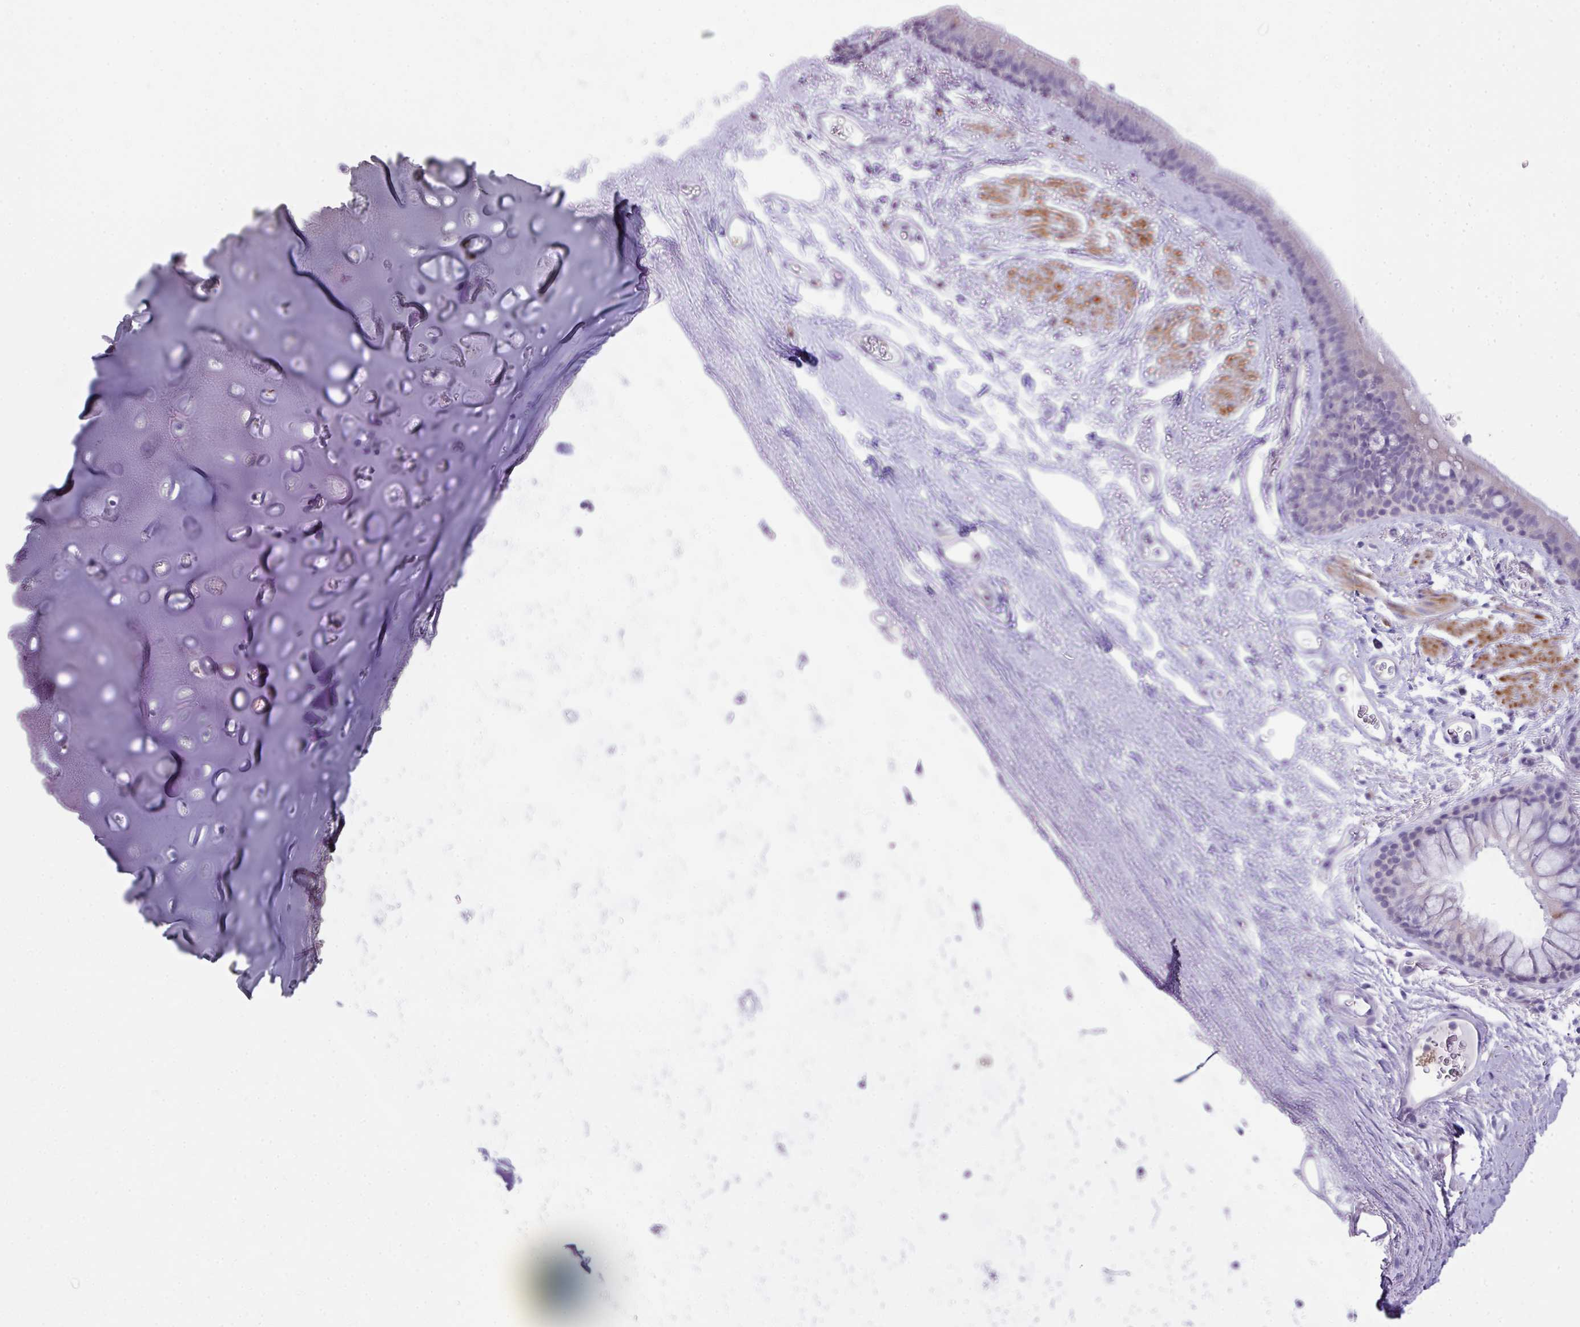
{"staining": {"intensity": "negative", "quantity": "none", "location": "none"}, "tissue": "bronchus", "cell_type": "Respiratory epithelial cells", "image_type": "normal", "snomed": [{"axis": "morphology", "description": "Normal tissue, NOS"}, {"axis": "topography", "description": "Lymph node"}, {"axis": "topography", "description": "Cartilage tissue"}, {"axis": "topography", "description": "Bronchus"}], "caption": "High magnification brightfield microscopy of unremarkable bronchus stained with DAB (brown) and counterstained with hematoxylin (blue): respiratory epithelial cells show no significant staining.", "gene": "ABCC5", "patient": {"sex": "female", "age": 70}}